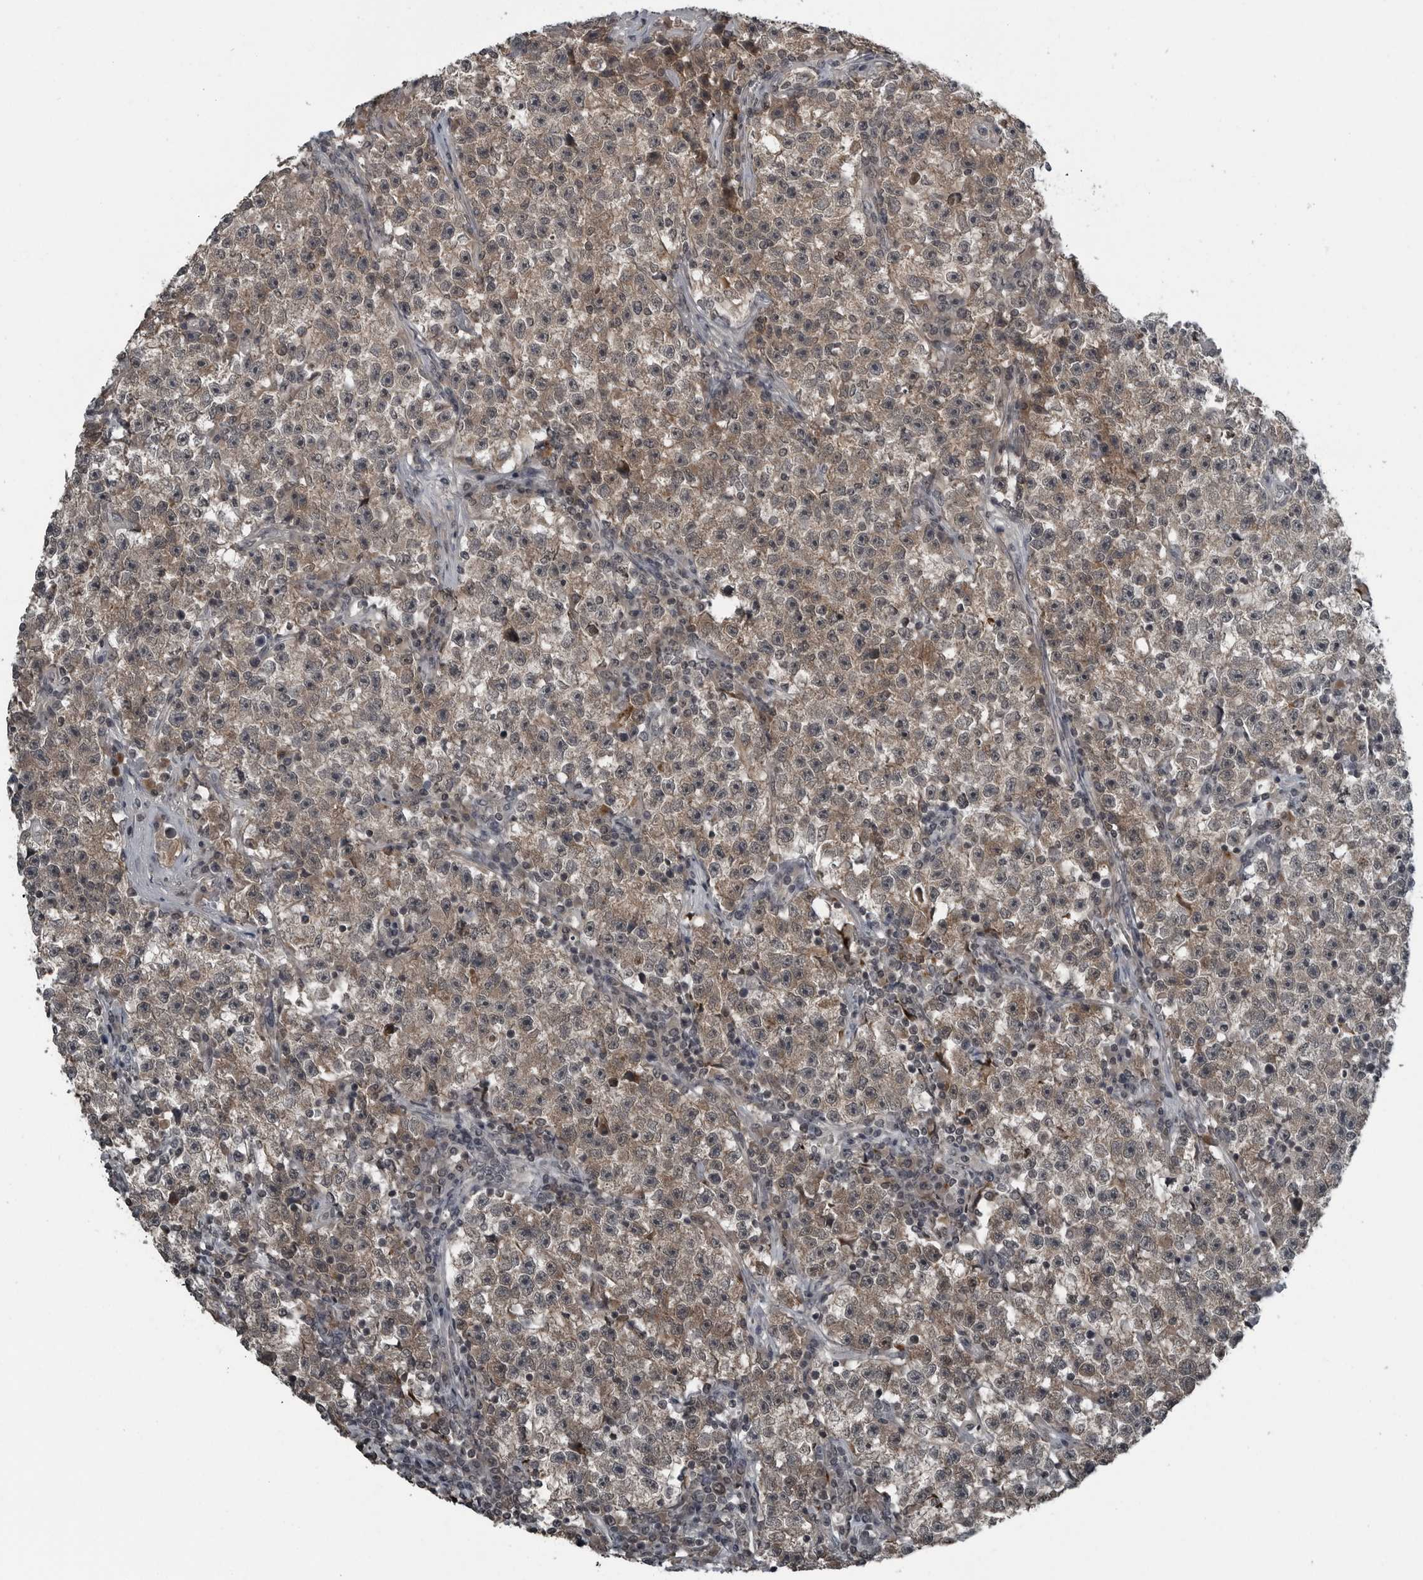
{"staining": {"intensity": "weak", "quantity": ">75%", "location": "cytoplasmic/membranous"}, "tissue": "testis cancer", "cell_type": "Tumor cells", "image_type": "cancer", "snomed": [{"axis": "morphology", "description": "Seminoma, NOS"}, {"axis": "topography", "description": "Testis"}], "caption": "An immunohistochemistry (IHC) photomicrograph of neoplastic tissue is shown. Protein staining in brown shows weak cytoplasmic/membranous positivity in testis cancer within tumor cells. (DAB IHC with brightfield microscopy, high magnification).", "gene": "GAK", "patient": {"sex": "male", "age": 22}}